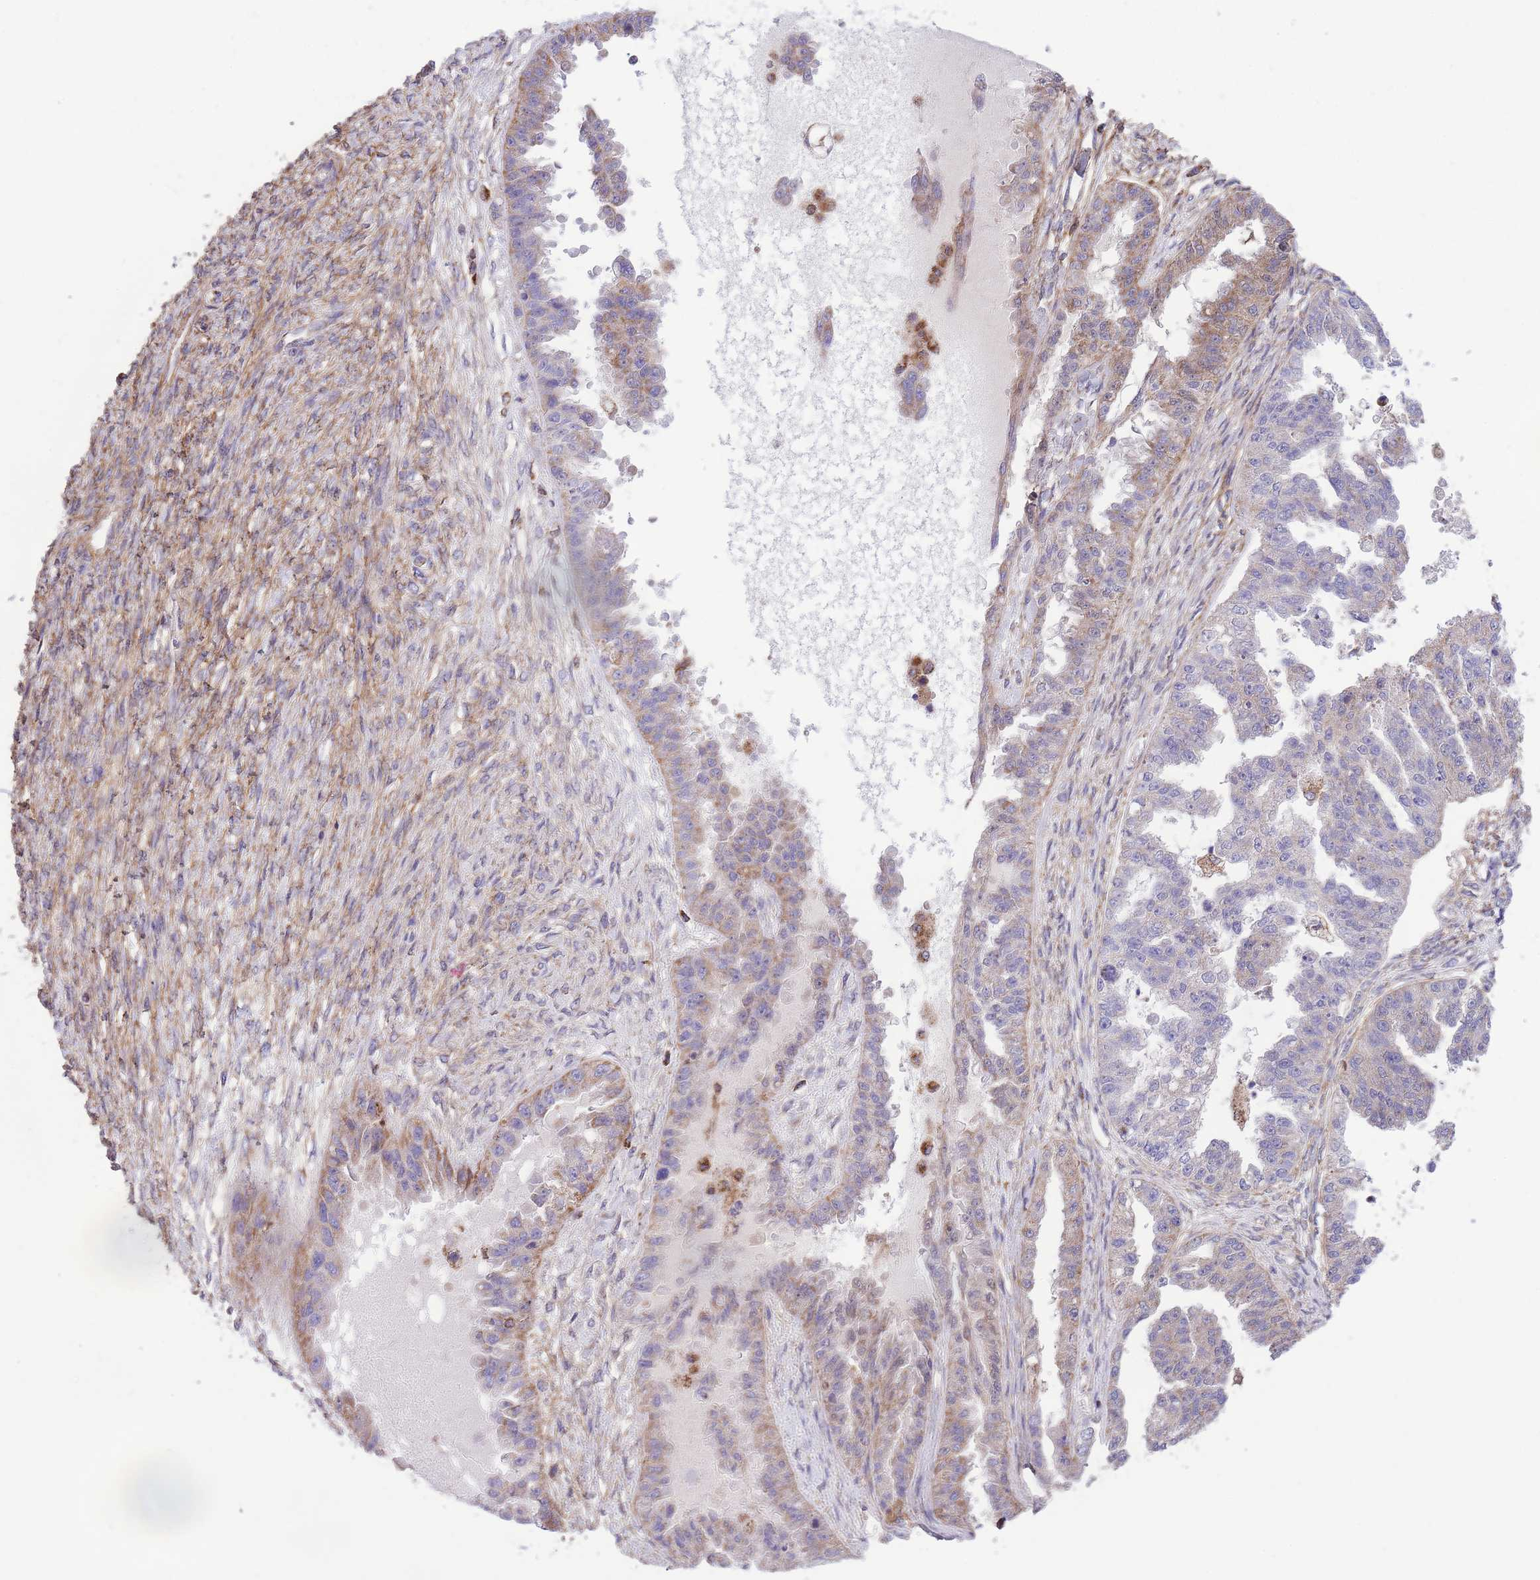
{"staining": {"intensity": "moderate", "quantity": "25%-75%", "location": "cytoplasmic/membranous"}, "tissue": "ovarian cancer", "cell_type": "Tumor cells", "image_type": "cancer", "snomed": [{"axis": "morphology", "description": "Cystadenocarcinoma, serous, NOS"}, {"axis": "topography", "description": "Ovary"}], "caption": "Protein staining exhibits moderate cytoplasmic/membranous expression in about 25%-75% of tumor cells in ovarian serous cystadenocarcinoma. (Brightfield microscopy of DAB IHC at high magnification).", "gene": "ST3GAL3", "patient": {"sex": "female", "age": 58}}